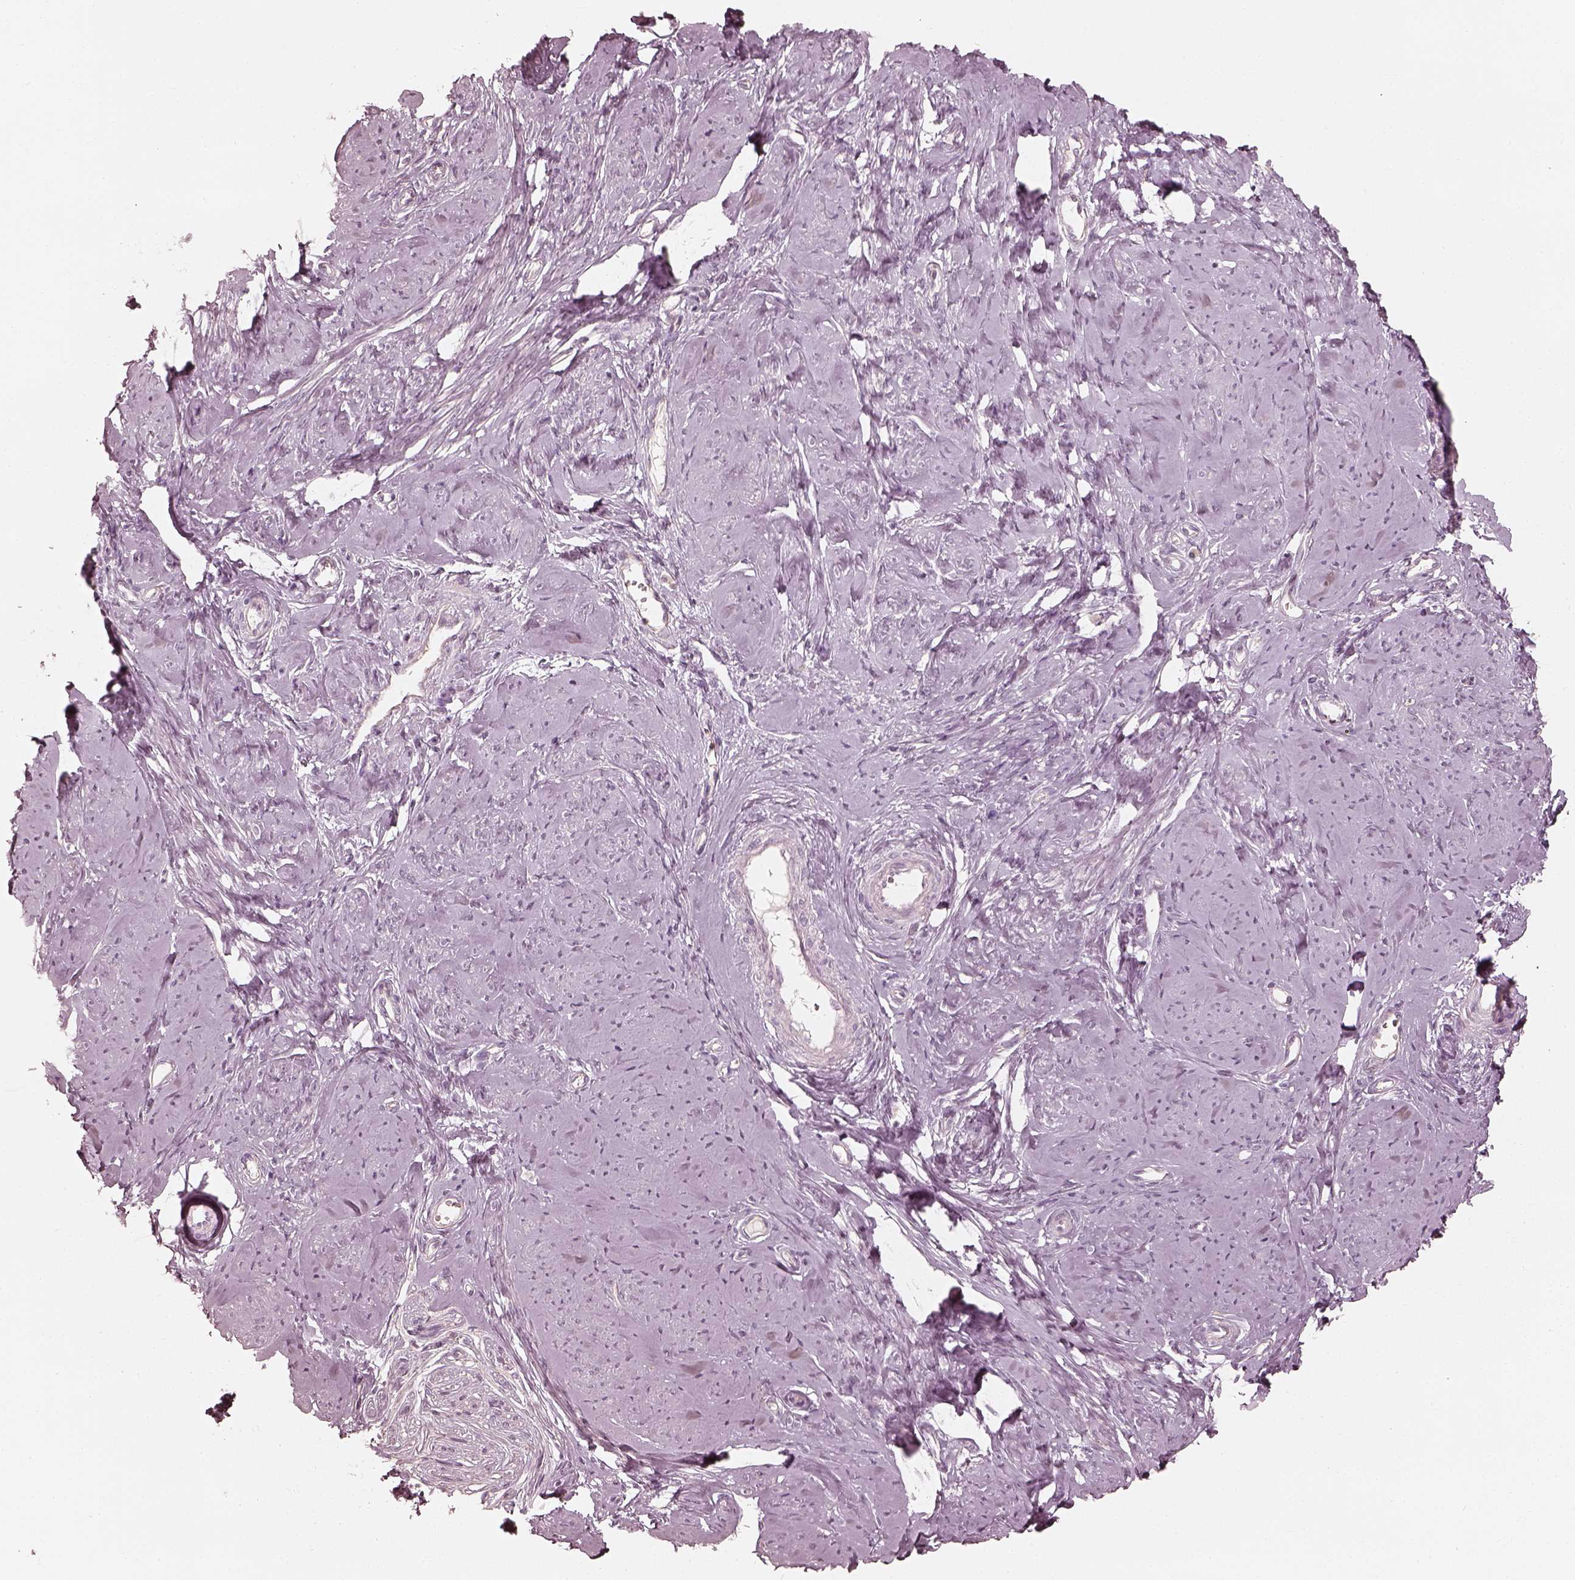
{"staining": {"intensity": "negative", "quantity": "none", "location": "none"}, "tissue": "smooth muscle", "cell_type": "Smooth muscle cells", "image_type": "normal", "snomed": [{"axis": "morphology", "description": "Normal tissue, NOS"}, {"axis": "topography", "description": "Smooth muscle"}], "caption": "Smooth muscle stained for a protein using immunohistochemistry (IHC) displays no staining smooth muscle cells.", "gene": "FMNL2", "patient": {"sex": "female", "age": 48}}